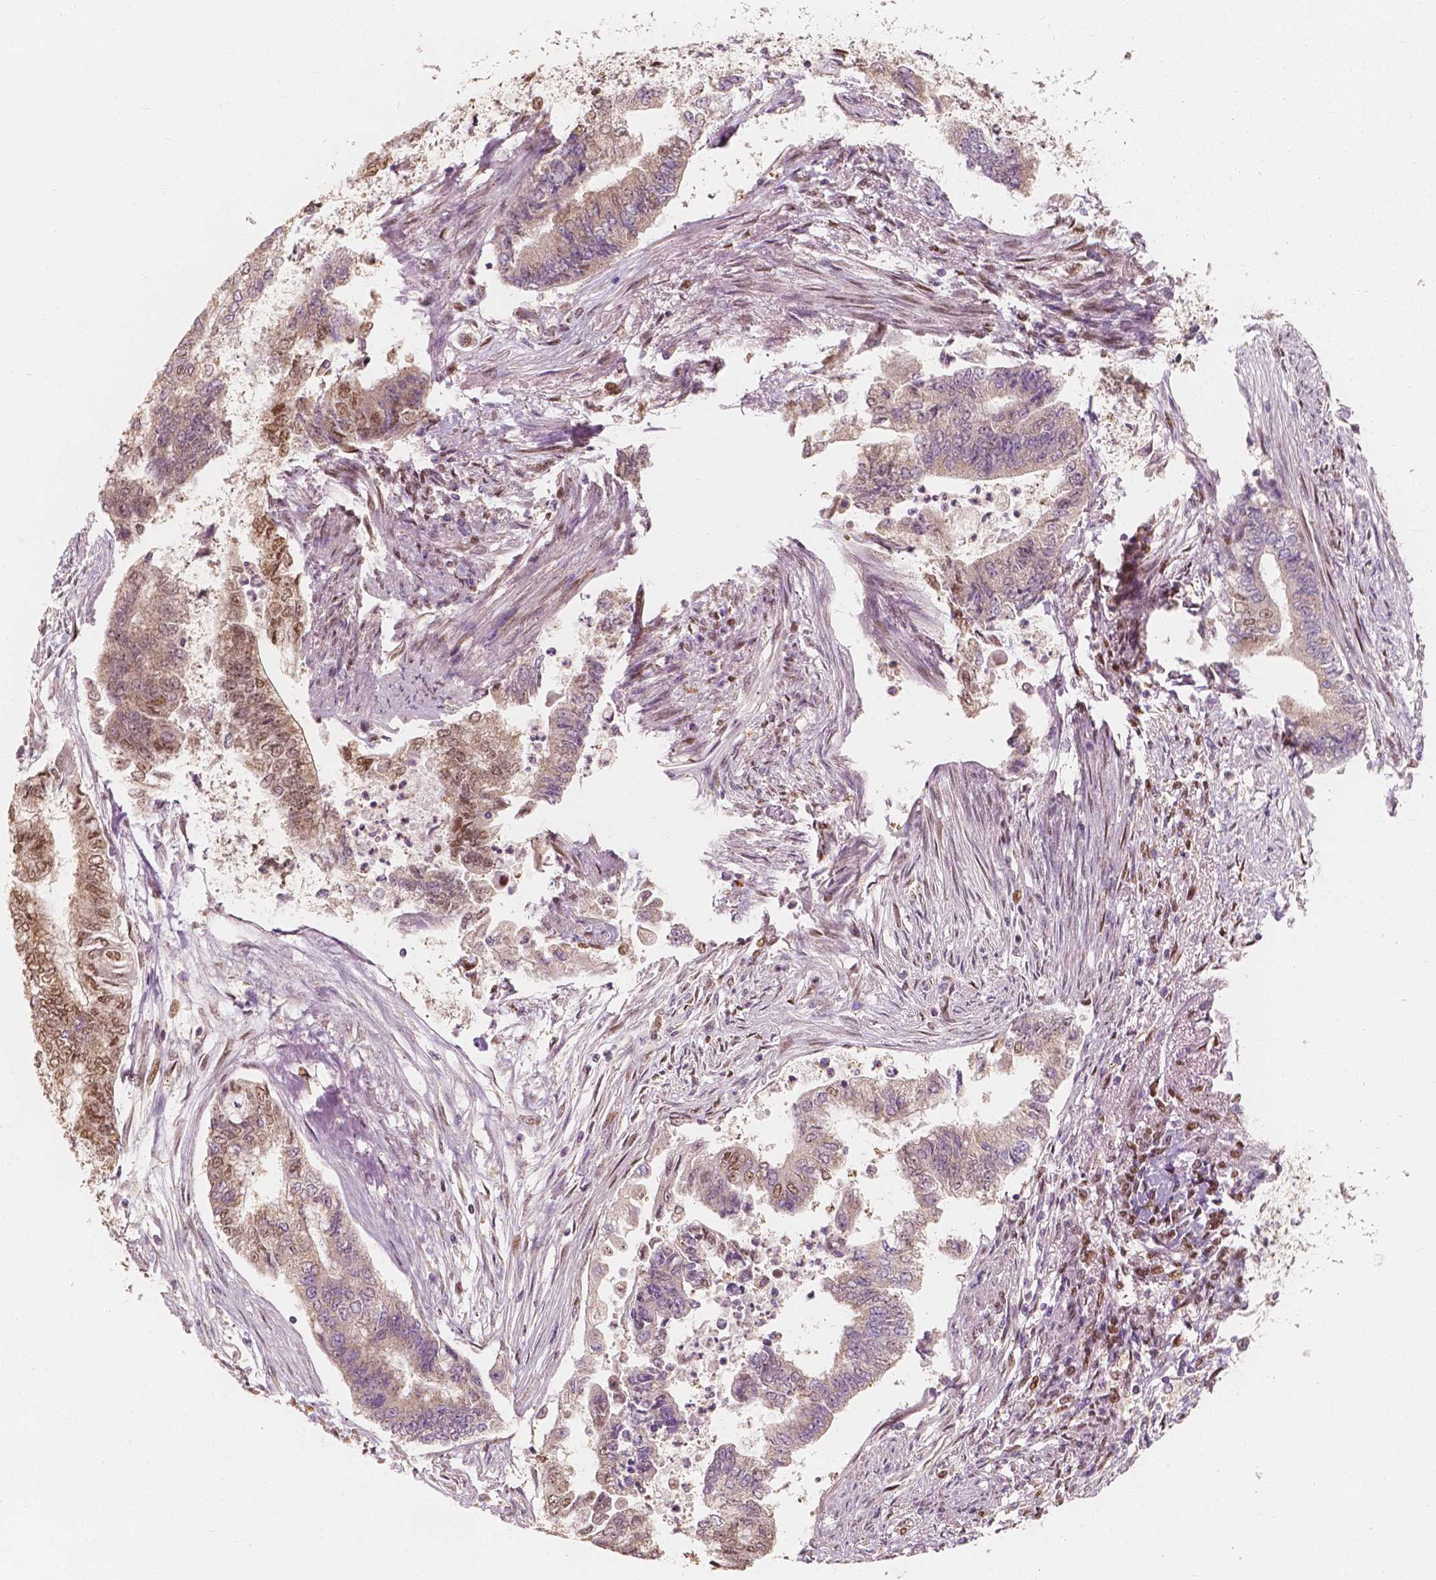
{"staining": {"intensity": "moderate", "quantity": "25%-75%", "location": "nuclear"}, "tissue": "endometrial cancer", "cell_type": "Tumor cells", "image_type": "cancer", "snomed": [{"axis": "morphology", "description": "Adenocarcinoma, NOS"}, {"axis": "topography", "description": "Endometrium"}], "caption": "A photomicrograph of human adenocarcinoma (endometrial) stained for a protein displays moderate nuclear brown staining in tumor cells. Immunohistochemistry (ihc) stains the protein in brown and the nuclei are stained blue.", "gene": "TBC1D17", "patient": {"sex": "female", "age": 65}}